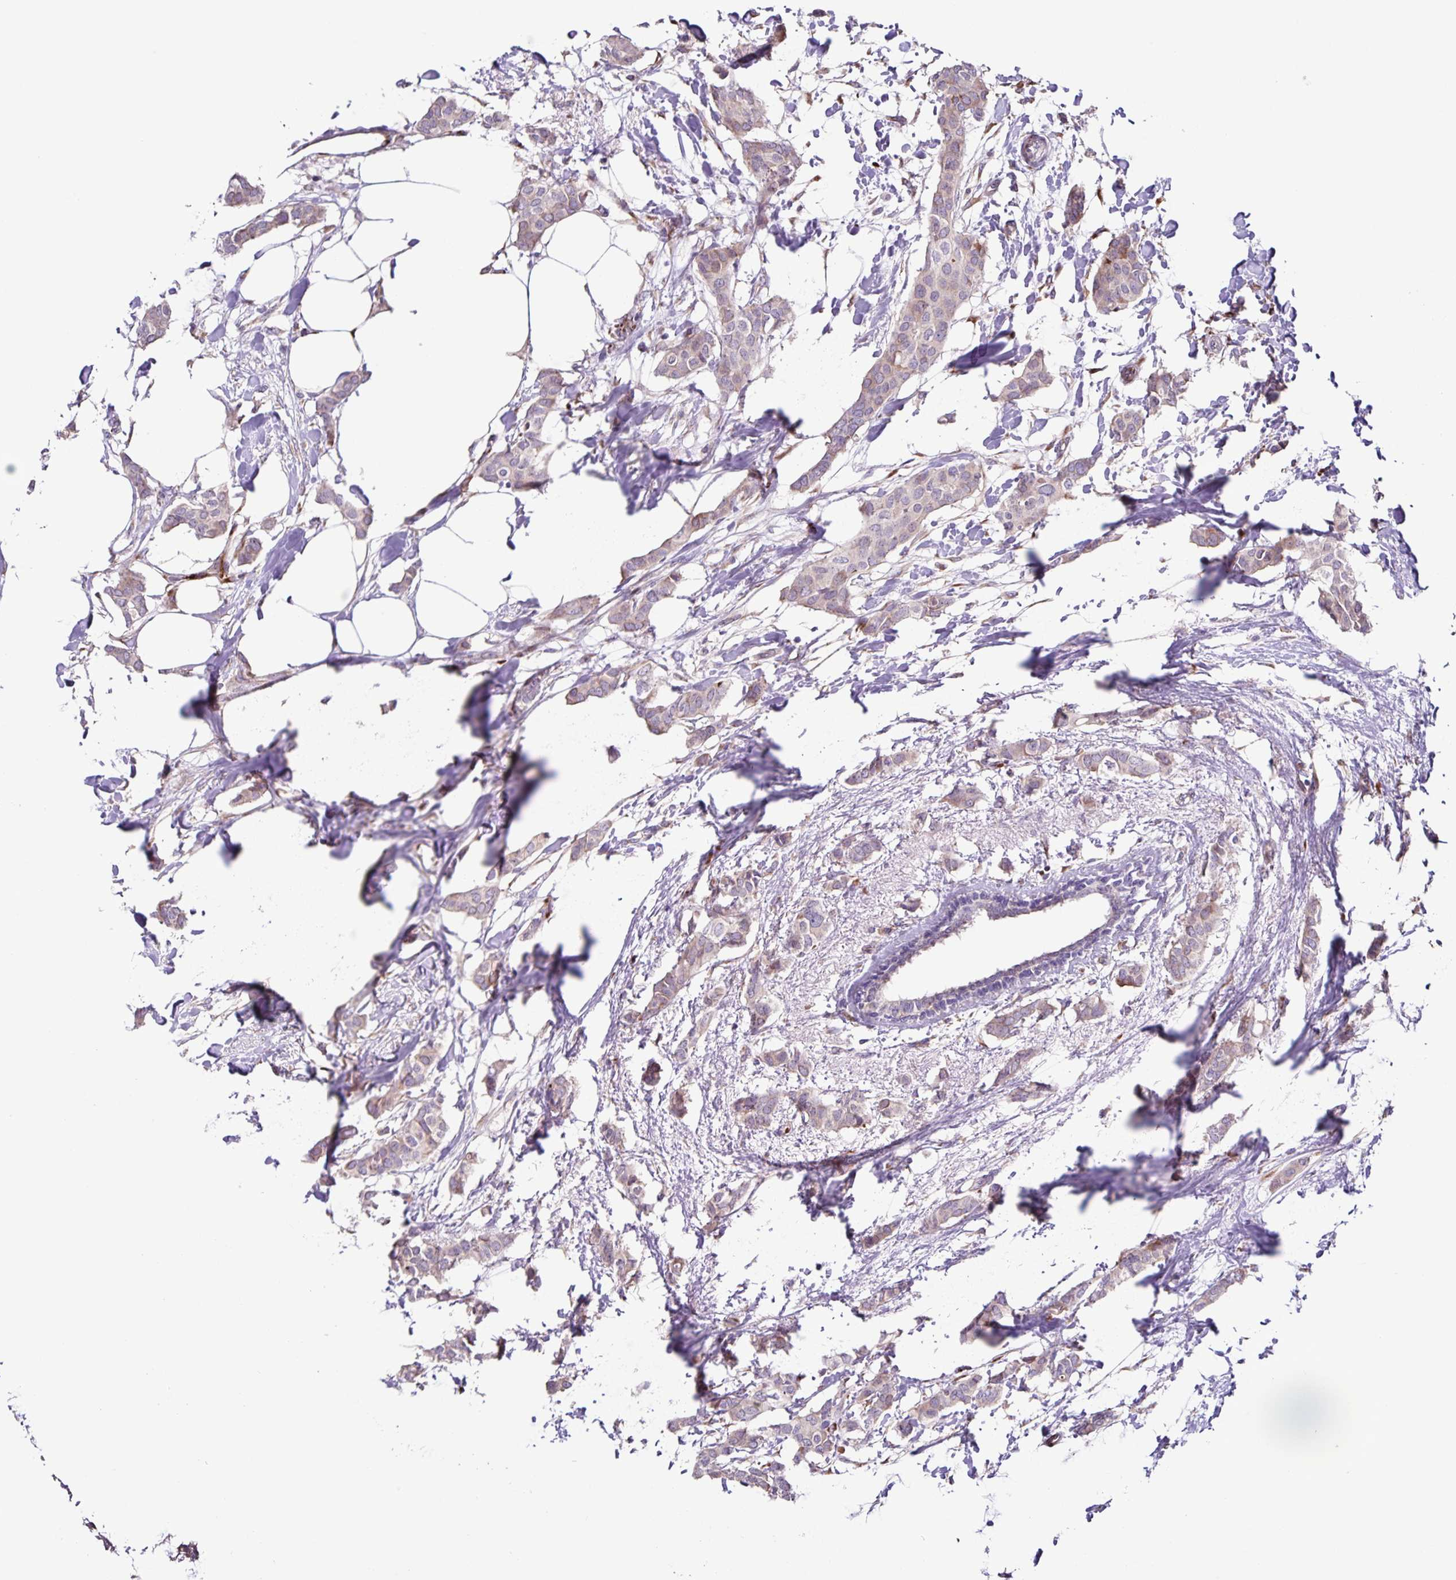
{"staining": {"intensity": "weak", "quantity": "25%-75%", "location": "cytoplasmic/membranous"}, "tissue": "breast cancer", "cell_type": "Tumor cells", "image_type": "cancer", "snomed": [{"axis": "morphology", "description": "Duct carcinoma"}, {"axis": "topography", "description": "Breast"}], "caption": "Immunohistochemical staining of human breast infiltrating ductal carcinoma exhibits weak cytoplasmic/membranous protein expression in approximately 25%-75% of tumor cells.", "gene": "OSBPL5", "patient": {"sex": "female", "age": 62}}